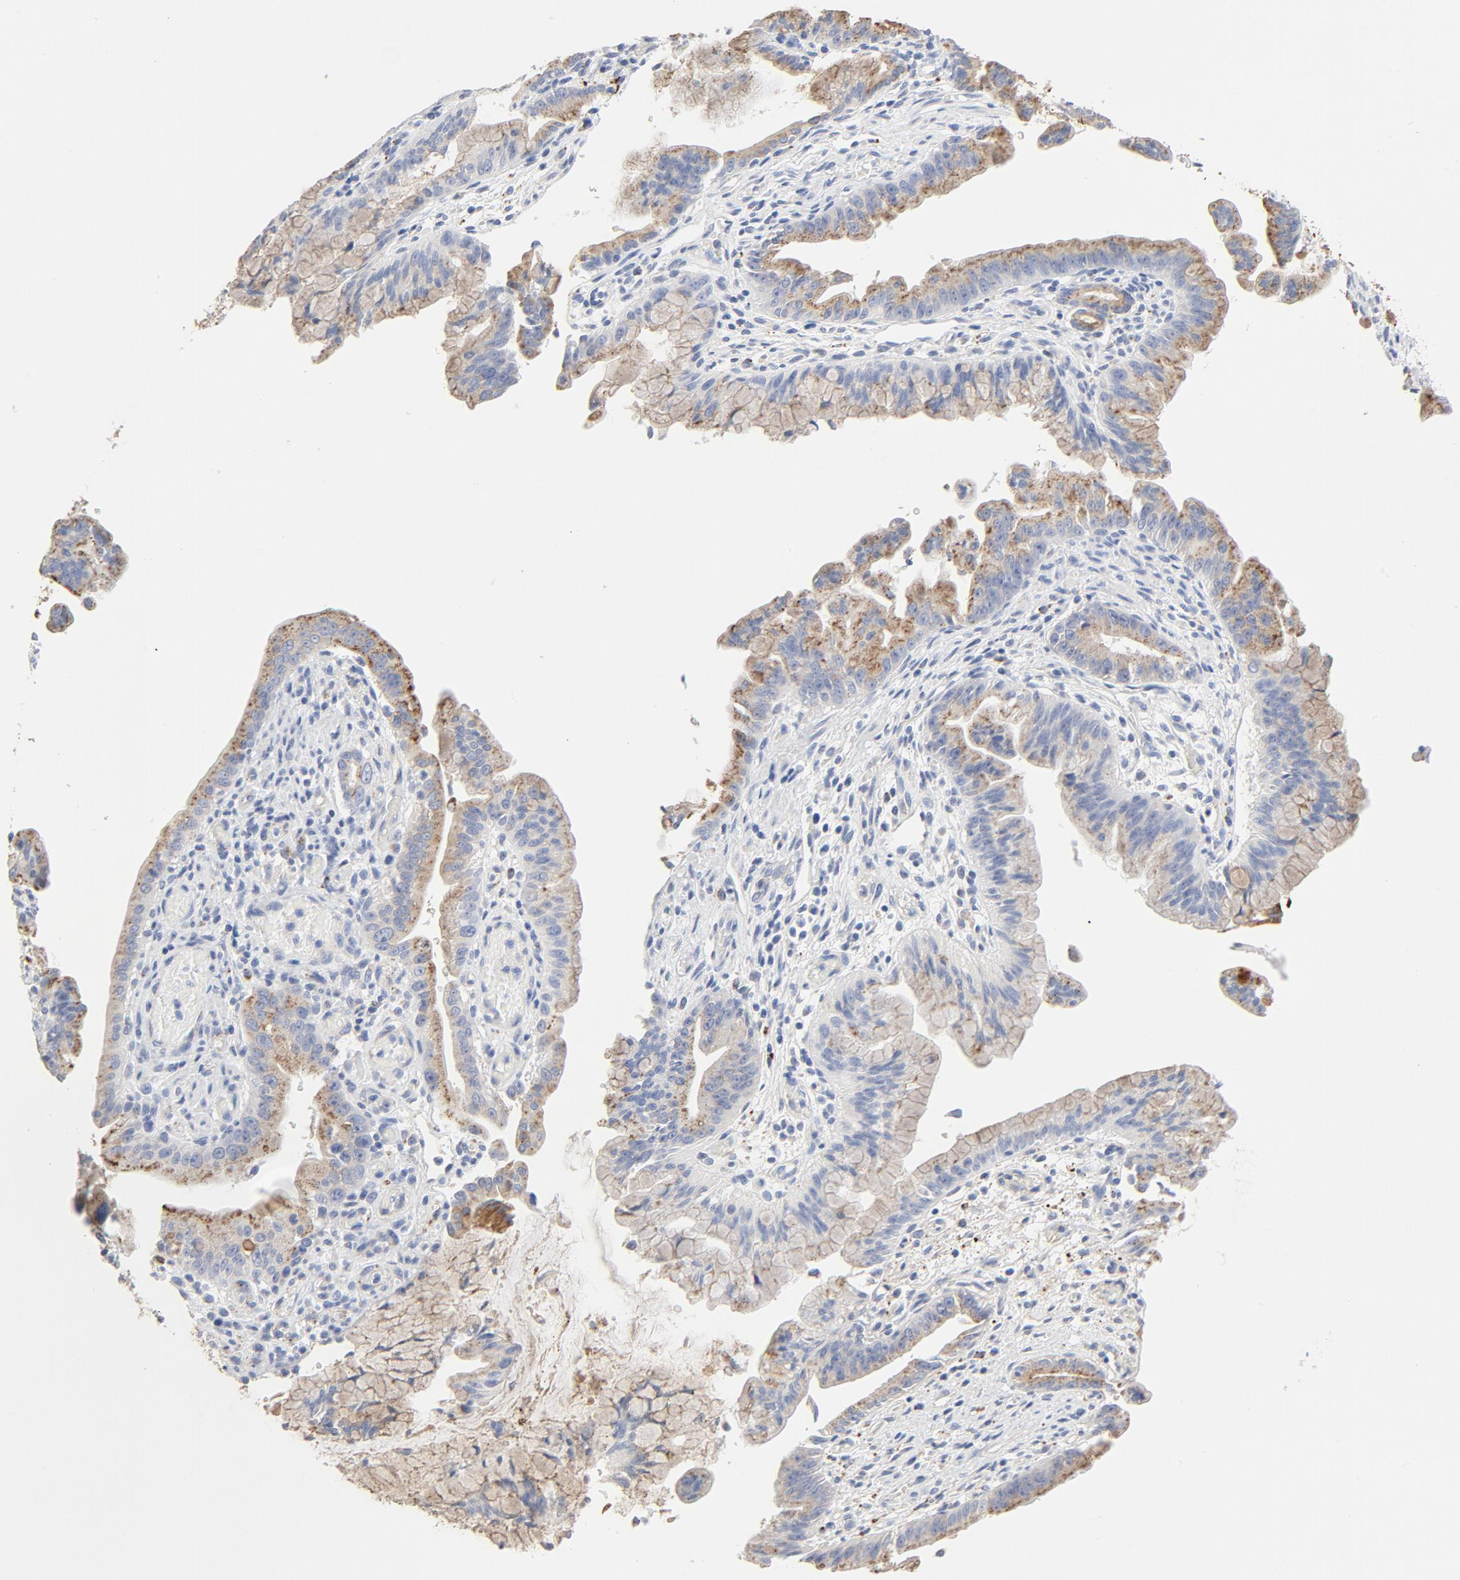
{"staining": {"intensity": "moderate", "quantity": ">75%", "location": "cytoplasmic/membranous"}, "tissue": "pancreatic cancer", "cell_type": "Tumor cells", "image_type": "cancer", "snomed": [{"axis": "morphology", "description": "Adenocarcinoma, NOS"}, {"axis": "topography", "description": "Pancreas"}], "caption": "Pancreatic adenocarcinoma stained with DAB IHC displays medium levels of moderate cytoplasmic/membranous expression in about >75% of tumor cells. (Brightfield microscopy of DAB IHC at high magnification).", "gene": "MAGEB17", "patient": {"sex": "male", "age": 59}}